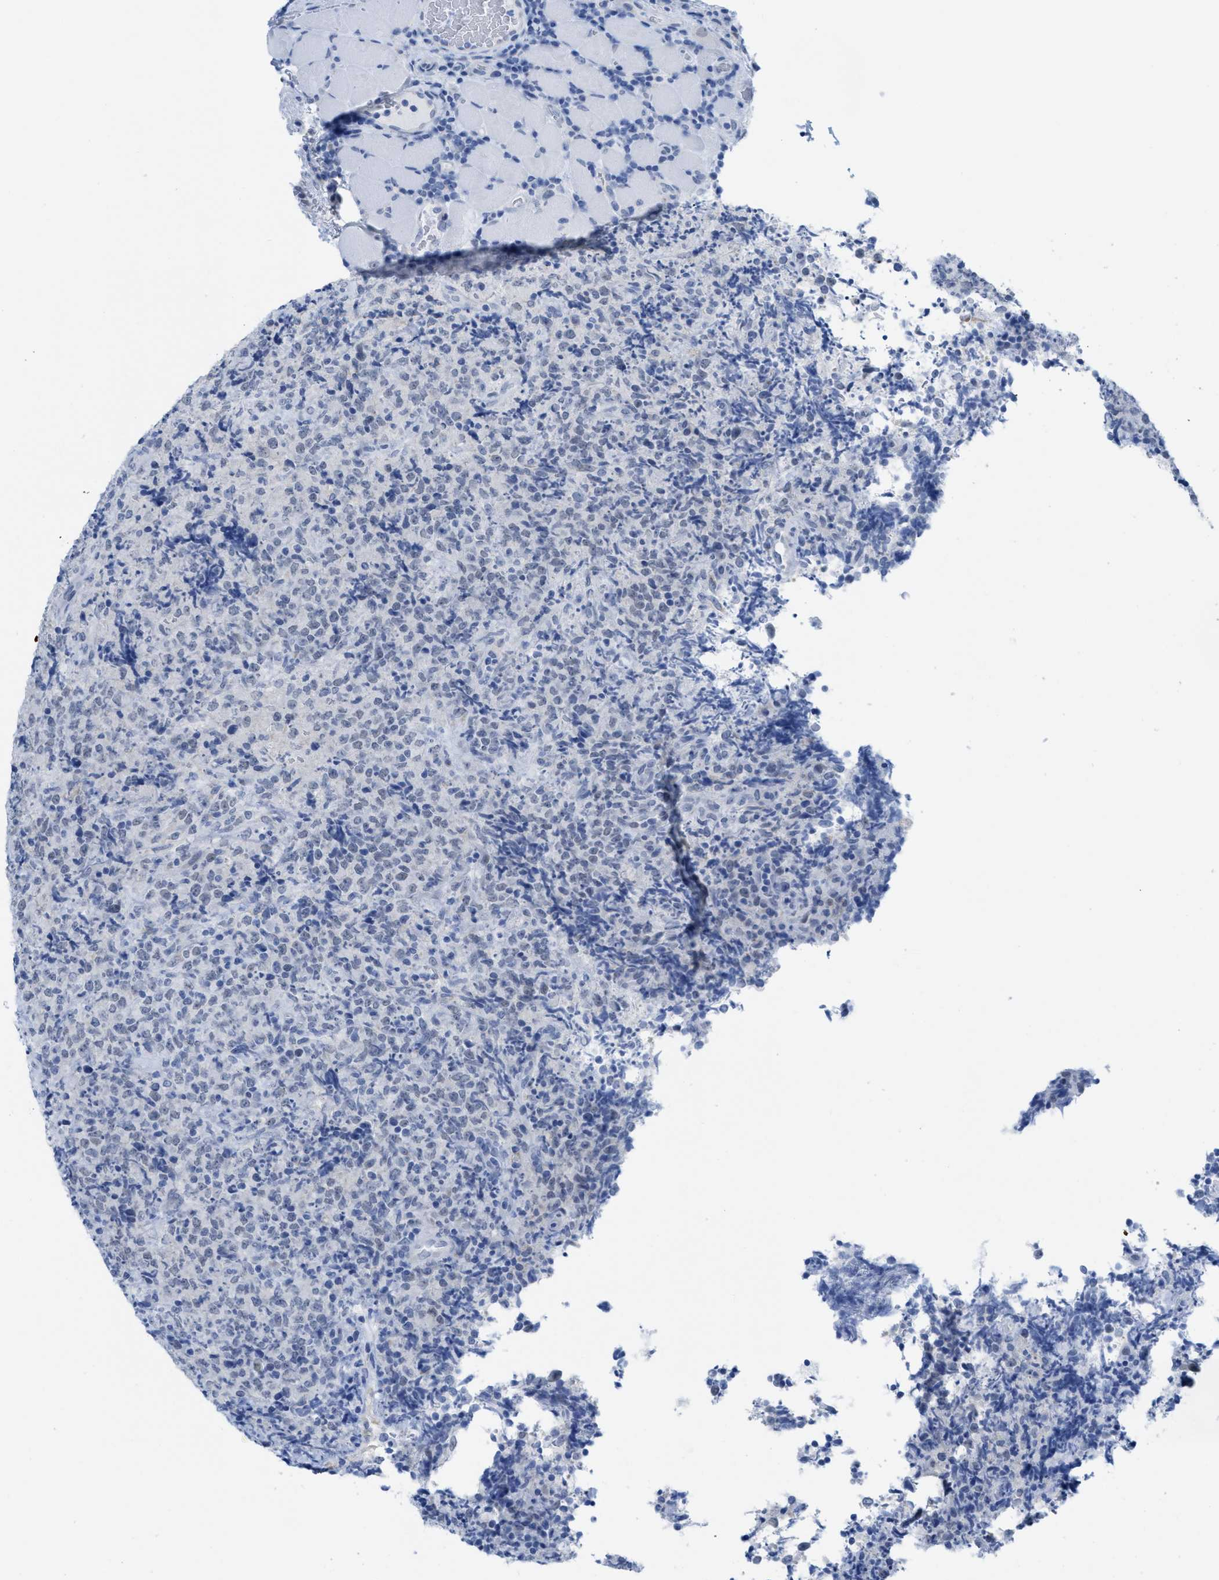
{"staining": {"intensity": "negative", "quantity": "none", "location": "none"}, "tissue": "lymphoma", "cell_type": "Tumor cells", "image_type": "cancer", "snomed": [{"axis": "morphology", "description": "Malignant lymphoma, non-Hodgkin's type, High grade"}, {"axis": "topography", "description": "Tonsil"}], "caption": "Immunohistochemistry image of human high-grade malignant lymphoma, non-Hodgkin's type stained for a protein (brown), which reveals no positivity in tumor cells.", "gene": "WDR4", "patient": {"sex": "female", "age": 36}}